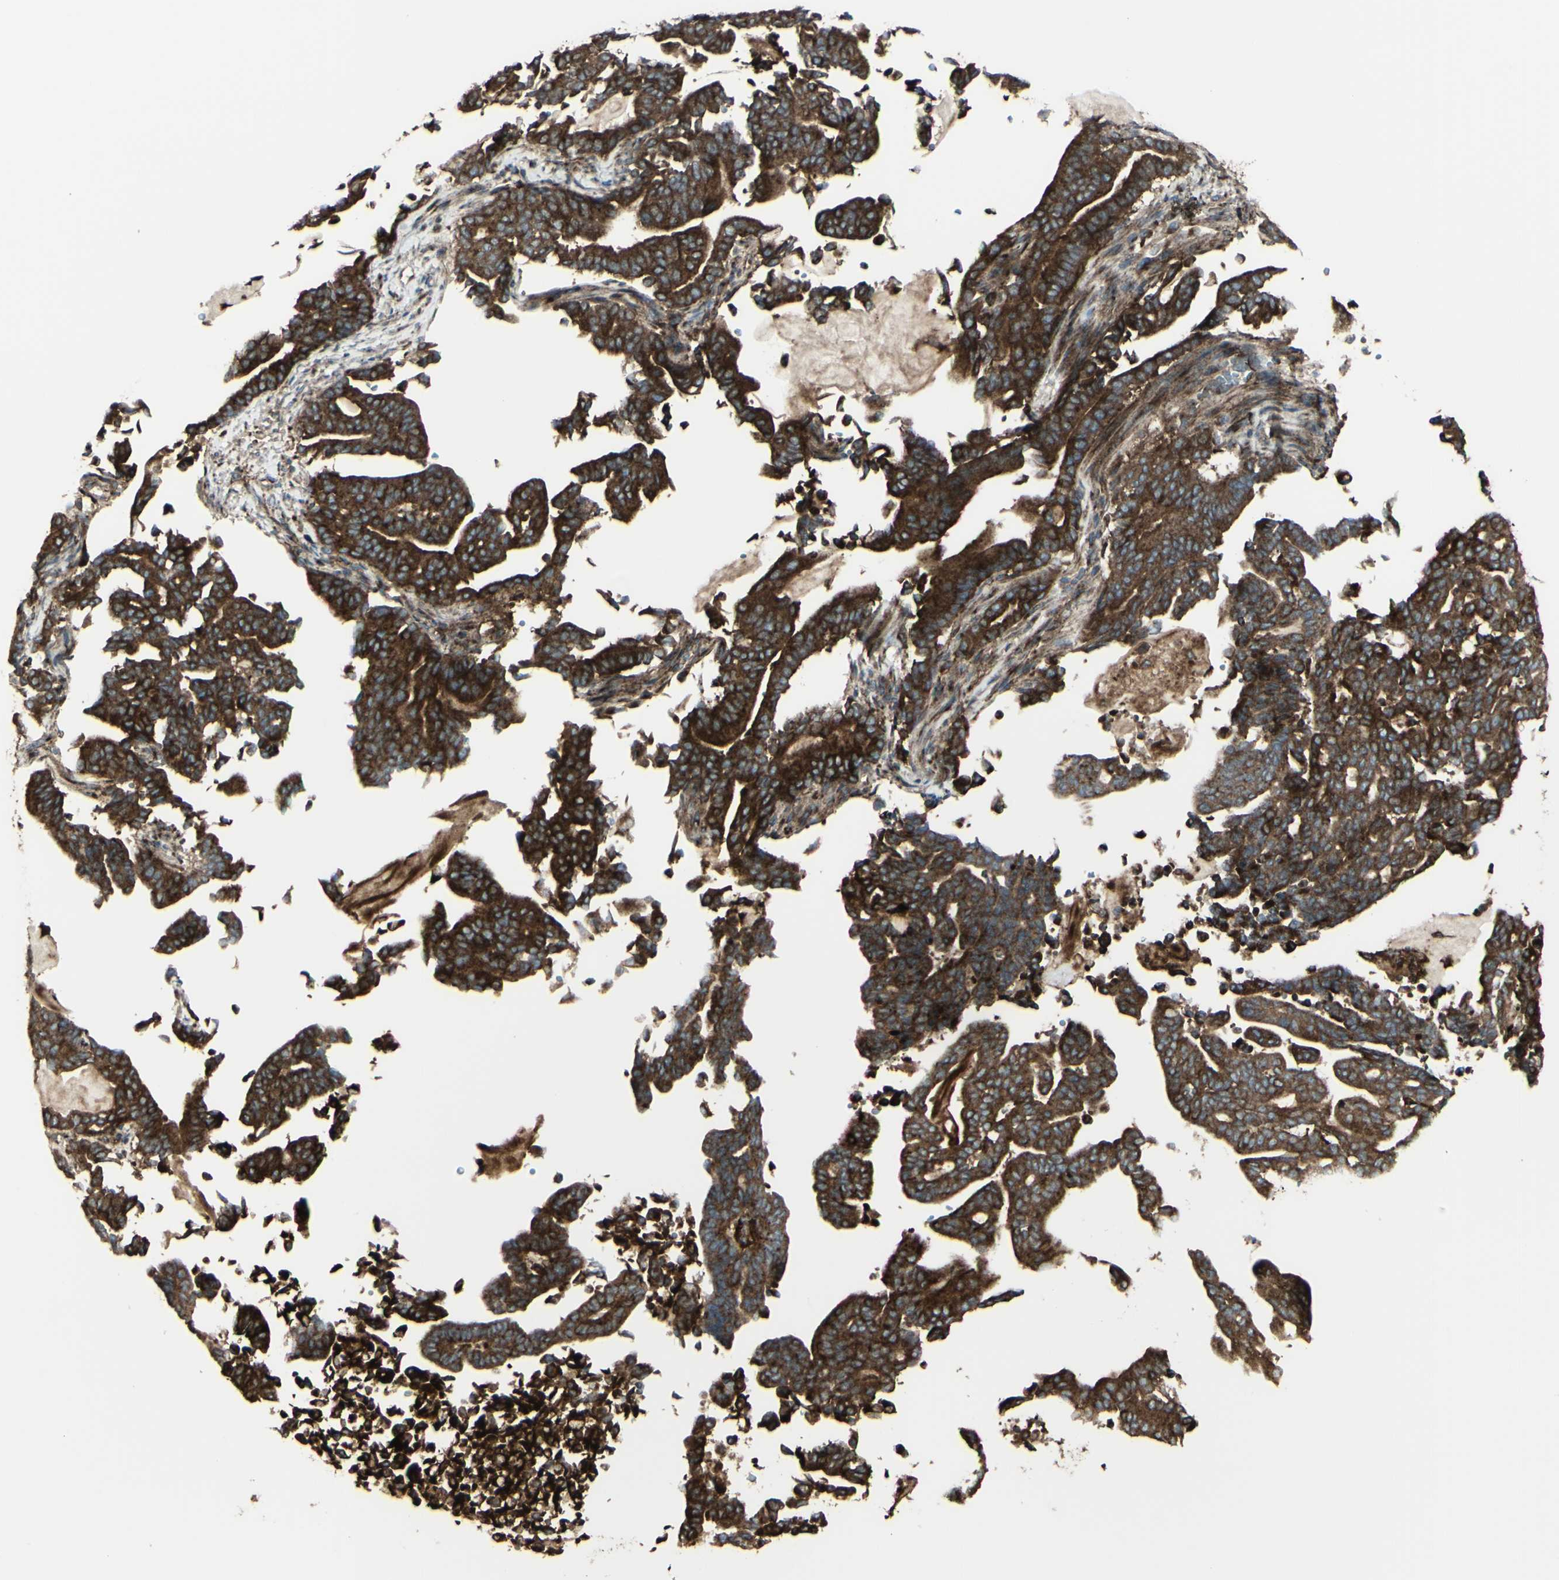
{"staining": {"intensity": "strong", "quantity": ">75%", "location": "cytoplasmic/membranous"}, "tissue": "pancreatic cancer", "cell_type": "Tumor cells", "image_type": "cancer", "snomed": [{"axis": "morphology", "description": "Adenocarcinoma, NOS"}, {"axis": "topography", "description": "Pancreas"}], "caption": "Strong cytoplasmic/membranous protein staining is appreciated in about >75% of tumor cells in adenocarcinoma (pancreatic).", "gene": "NAPA", "patient": {"sex": "male", "age": 63}}